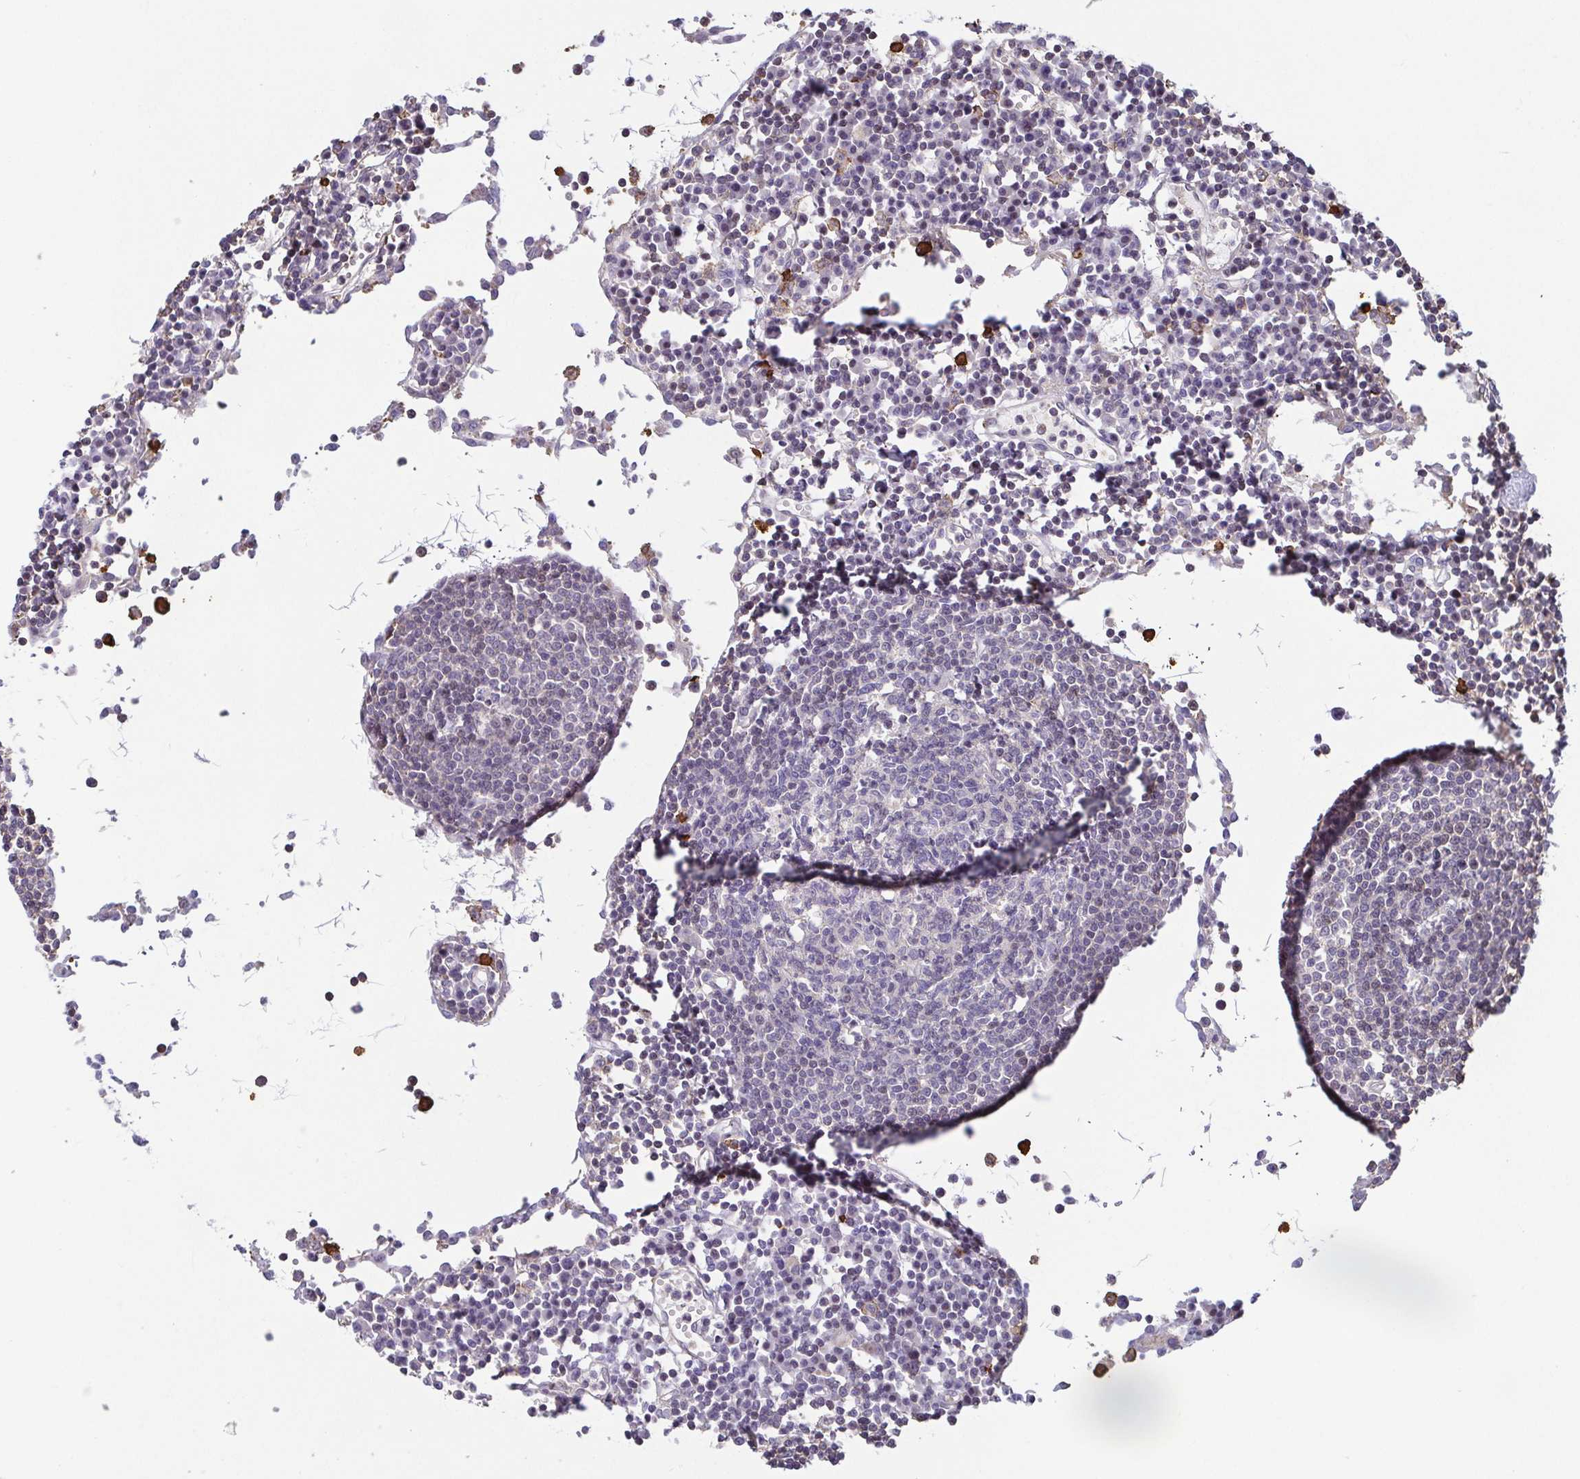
{"staining": {"intensity": "negative", "quantity": "none", "location": "none"}, "tissue": "lymph node", "cell_type": "Germinal center cells", "image_type": "normal", "snomed": [{"axis": "morphology", "description": "Normal tissue, NOS"}, {"axis": "topography", "description": "Lymph node"}], "caption": "The immunohistochemistry micrograph has no significant positivity in germinal center cells of lymph node. (DAB (3,3'-diaminobenzidine) immunohistochemistry with hematoxylin counter stain).", "gene": "PREPL", "patient": {"sex": "female", "age": 78}}